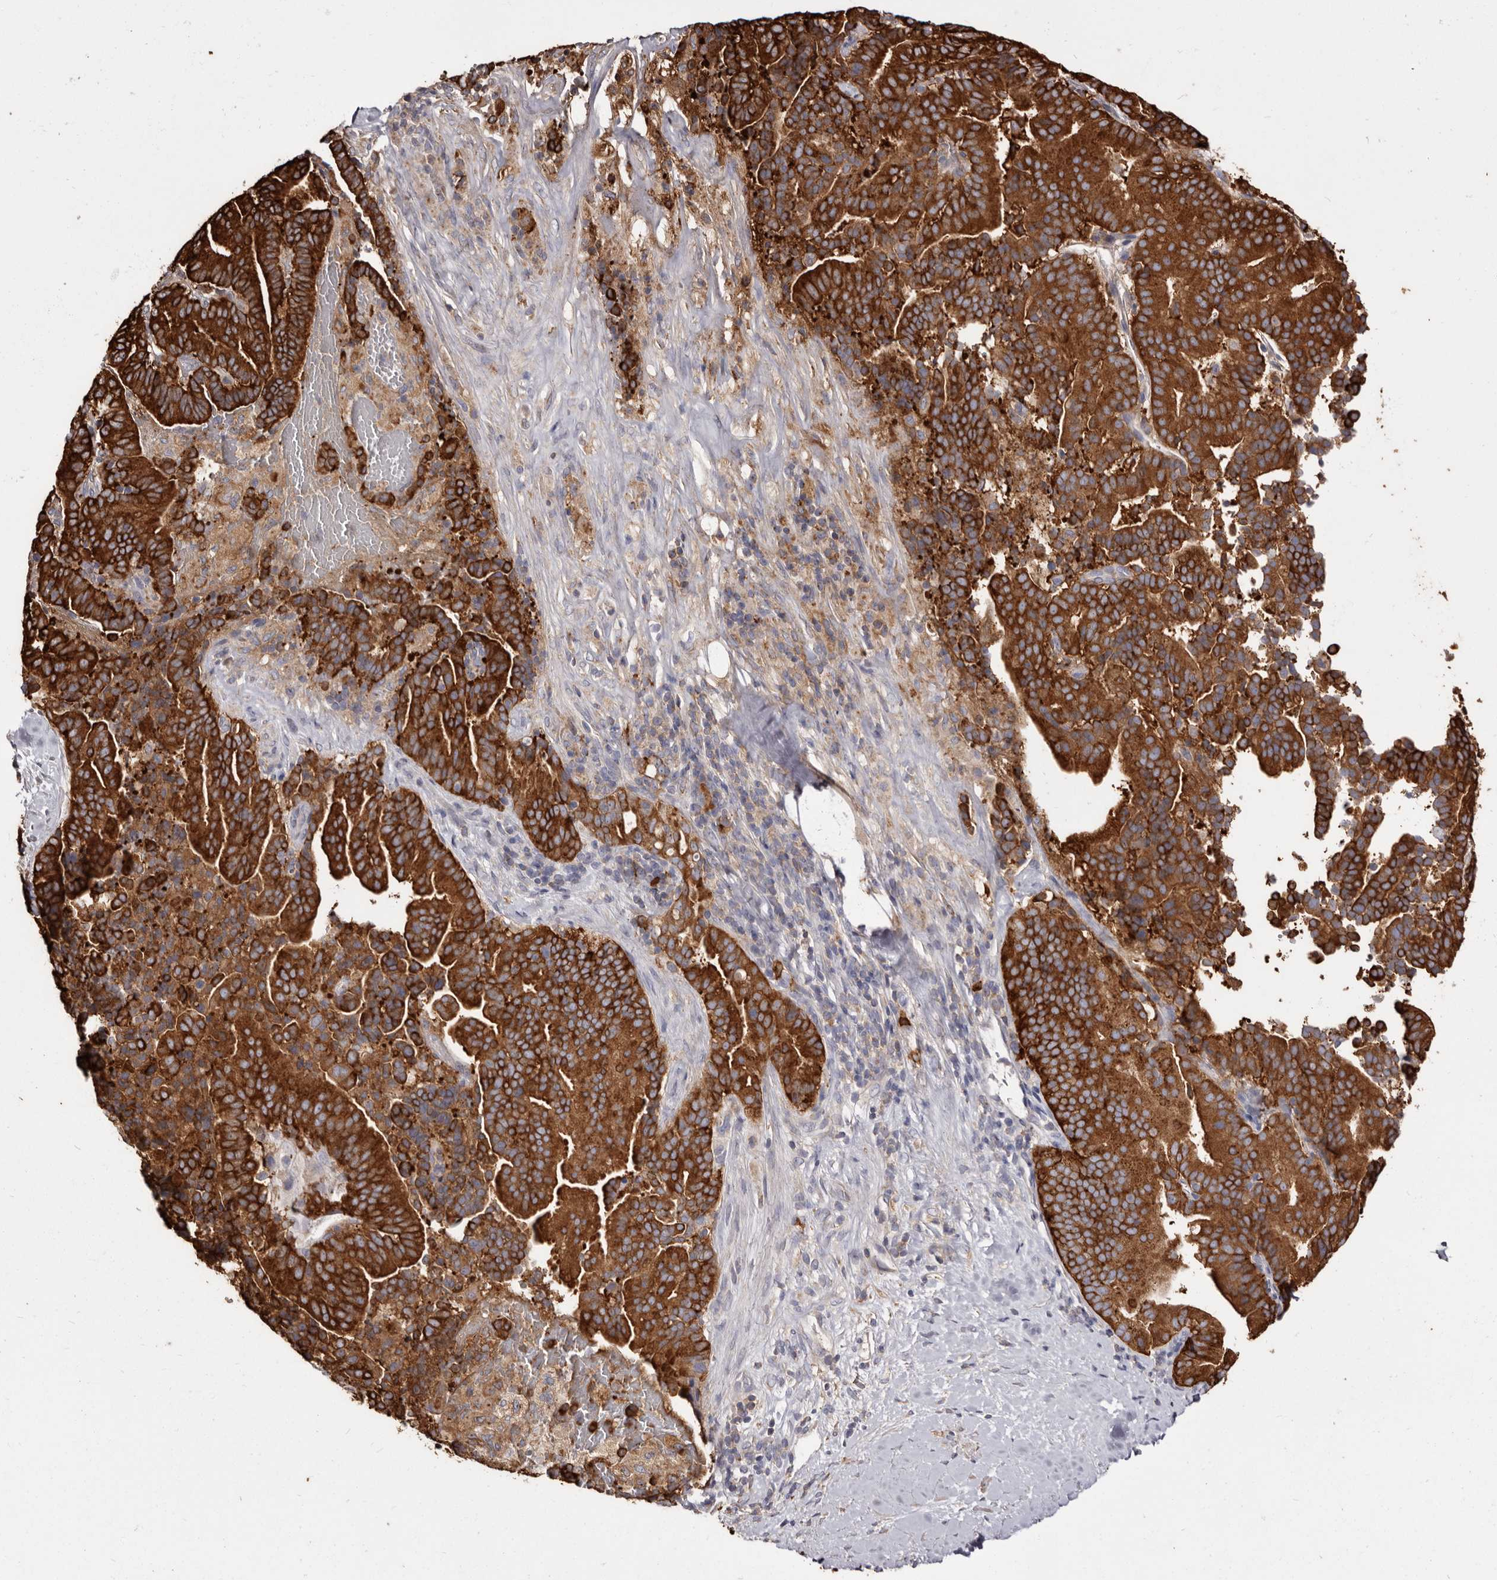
{"staining": {"intensity": "strong", "quantity": ">75%", "location": "cytoplasmic/membranous"}, "tissue": "liver cancer", "cell_type": "Tumor cells", "image_type": "cancer", "snomed": [{"axis": "morphology", "description": "Cholangiocarcinoma"}, {"axis": "topography", "description": "Liver"}], "caption": "Immunohistochemistry (IHC) image of liver cancer (cholangiocarcinoma) stained for a protein (brown), which demonstrates high levels of strong cytoplasmic/membranous positivity in about >75% of tumor cells.", "gene": "TPD52", "patient": {"sex": "female", "age": 75}}